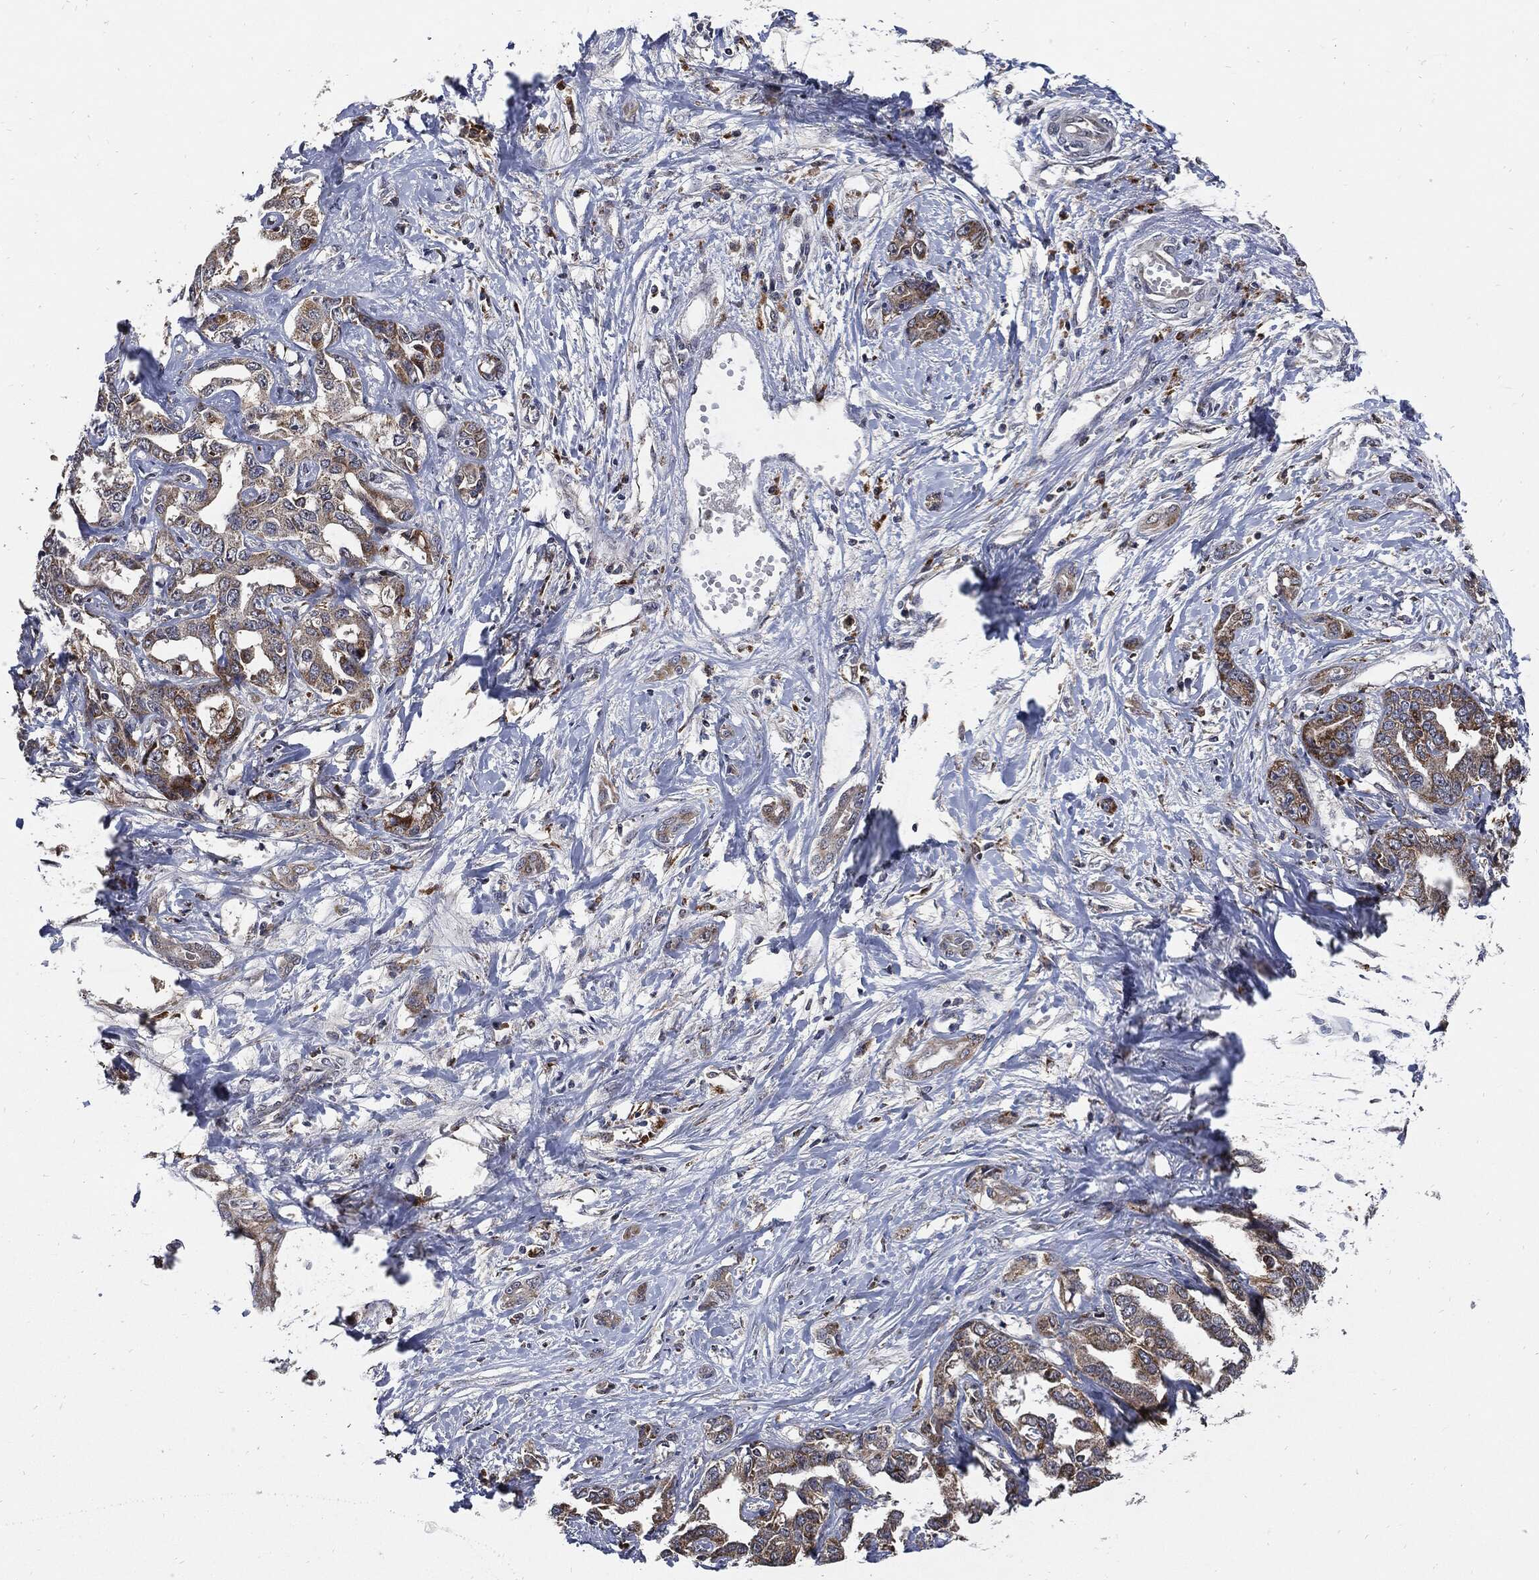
{"staining": {"intensity": "weak", "quantity": ">75%", "location": "cytoplasmic/membranous"}, "tissue": "liver cancer", "cell_type": "Tumor cells", "image_type": "cancer", "snomed": [{"axis": "morphology", "description": "Cholangiocarcinoma"}, {"axis": "topography", "description": "Liver"}], "caption": "Liver cancer stained with DAB IHC demonstrates low levels of weak cytoplasmic/membranous staining in approximately >75% of tumor cells. The staining was performed using DAB, with brown indicating positive protein expression. Nuclei are stained blue with hematoxylin.", "gene": "SLC31A2", "patient": {"sex": "male", "age": 59}}